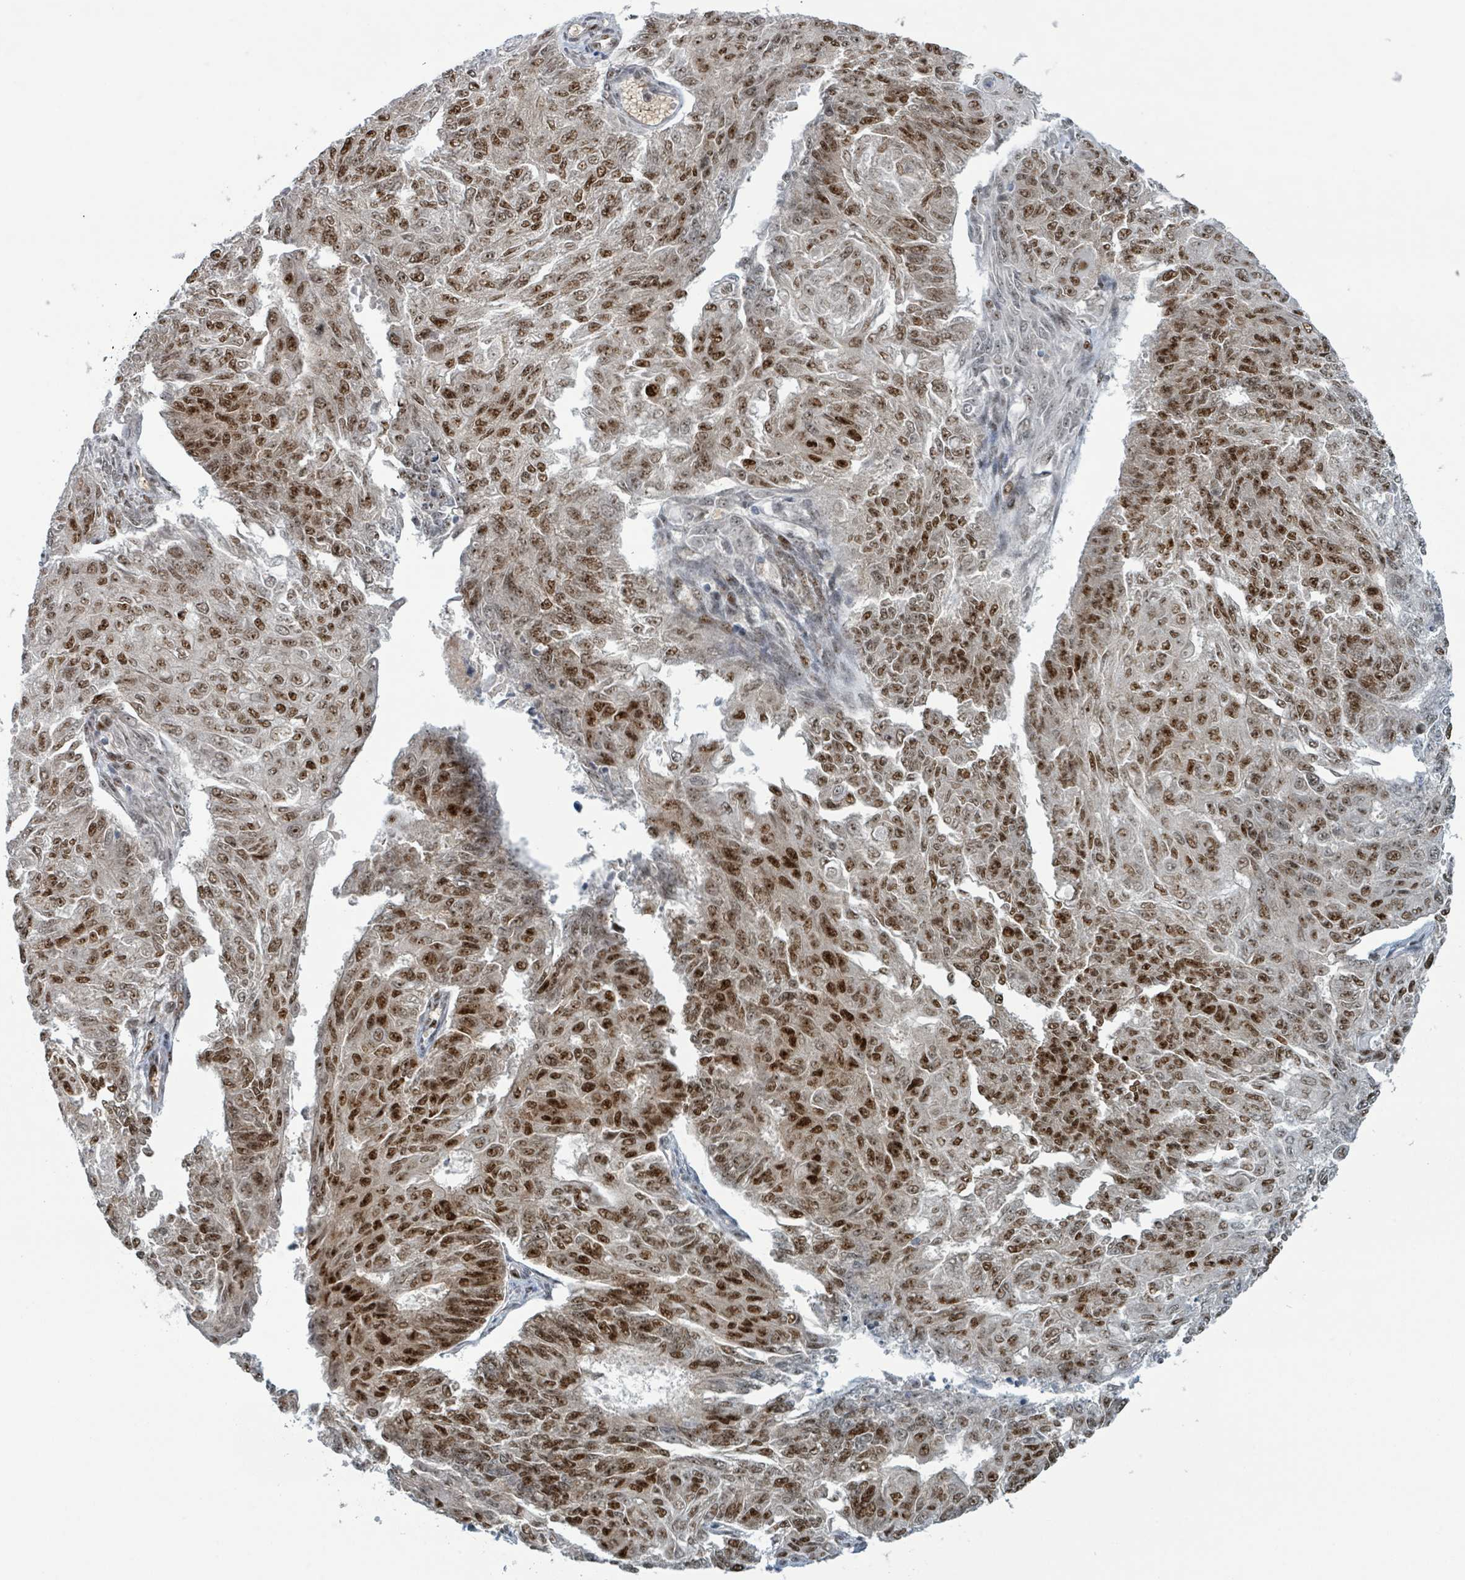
{"staining": {"intensity": "strong", "quantity": ">75%", "location": "nuclear"}, "tissue": "endometrial cancer", "cell_type": "Tumor cells", "image_type": "cancer", "snomed": [{"axis": "morphology", "description": "Adenocarcinoma, NOS"}, {"axis": "topography", "description": "Endometrium"}], "caption": "Endometrial adenocarcinoma stained for a protein exhibits strong nuclear positivity in tumor cells.", "gene": "KLF3", "patient": {"sex": "female", "age": 32}}